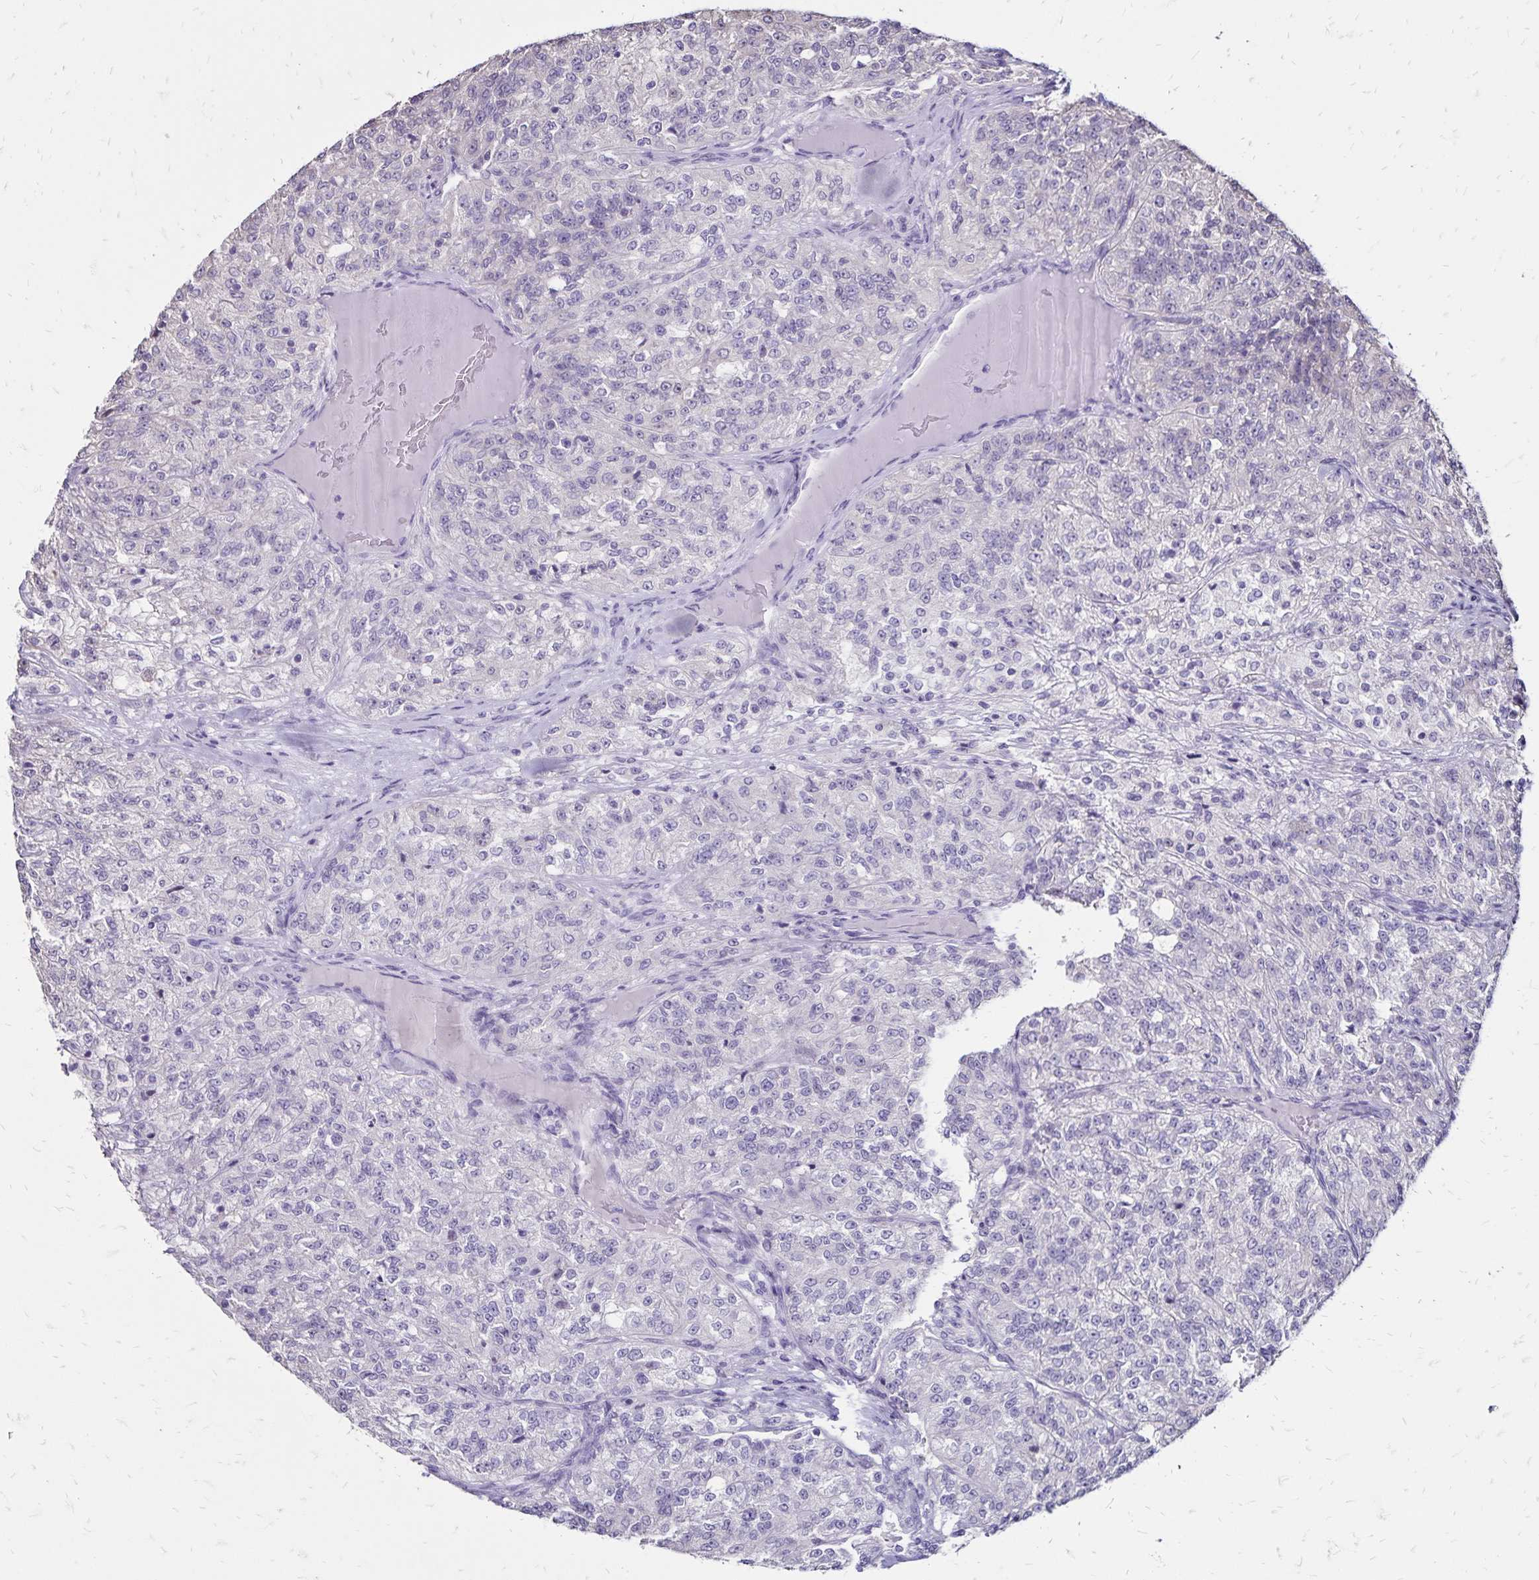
{"staining": {"intensity": "negative", "quantity": "none", "location": "none"}, "tissue": "renal cancer", "cell_type": "Tumor cells", "image_type": "cancer", "snomed": [{"axis": "morphology", "description": "Adenocarcinoma, NOS"}, {"axis": "topography", "description": "Kidney"}], "caption": "This is an immunohistochemistry micrograph of renal adenocarcinoma. There is no expression in tumor cells.", "gene": "SH3GL3", "patient": {"sex": "female", "age": 63}}